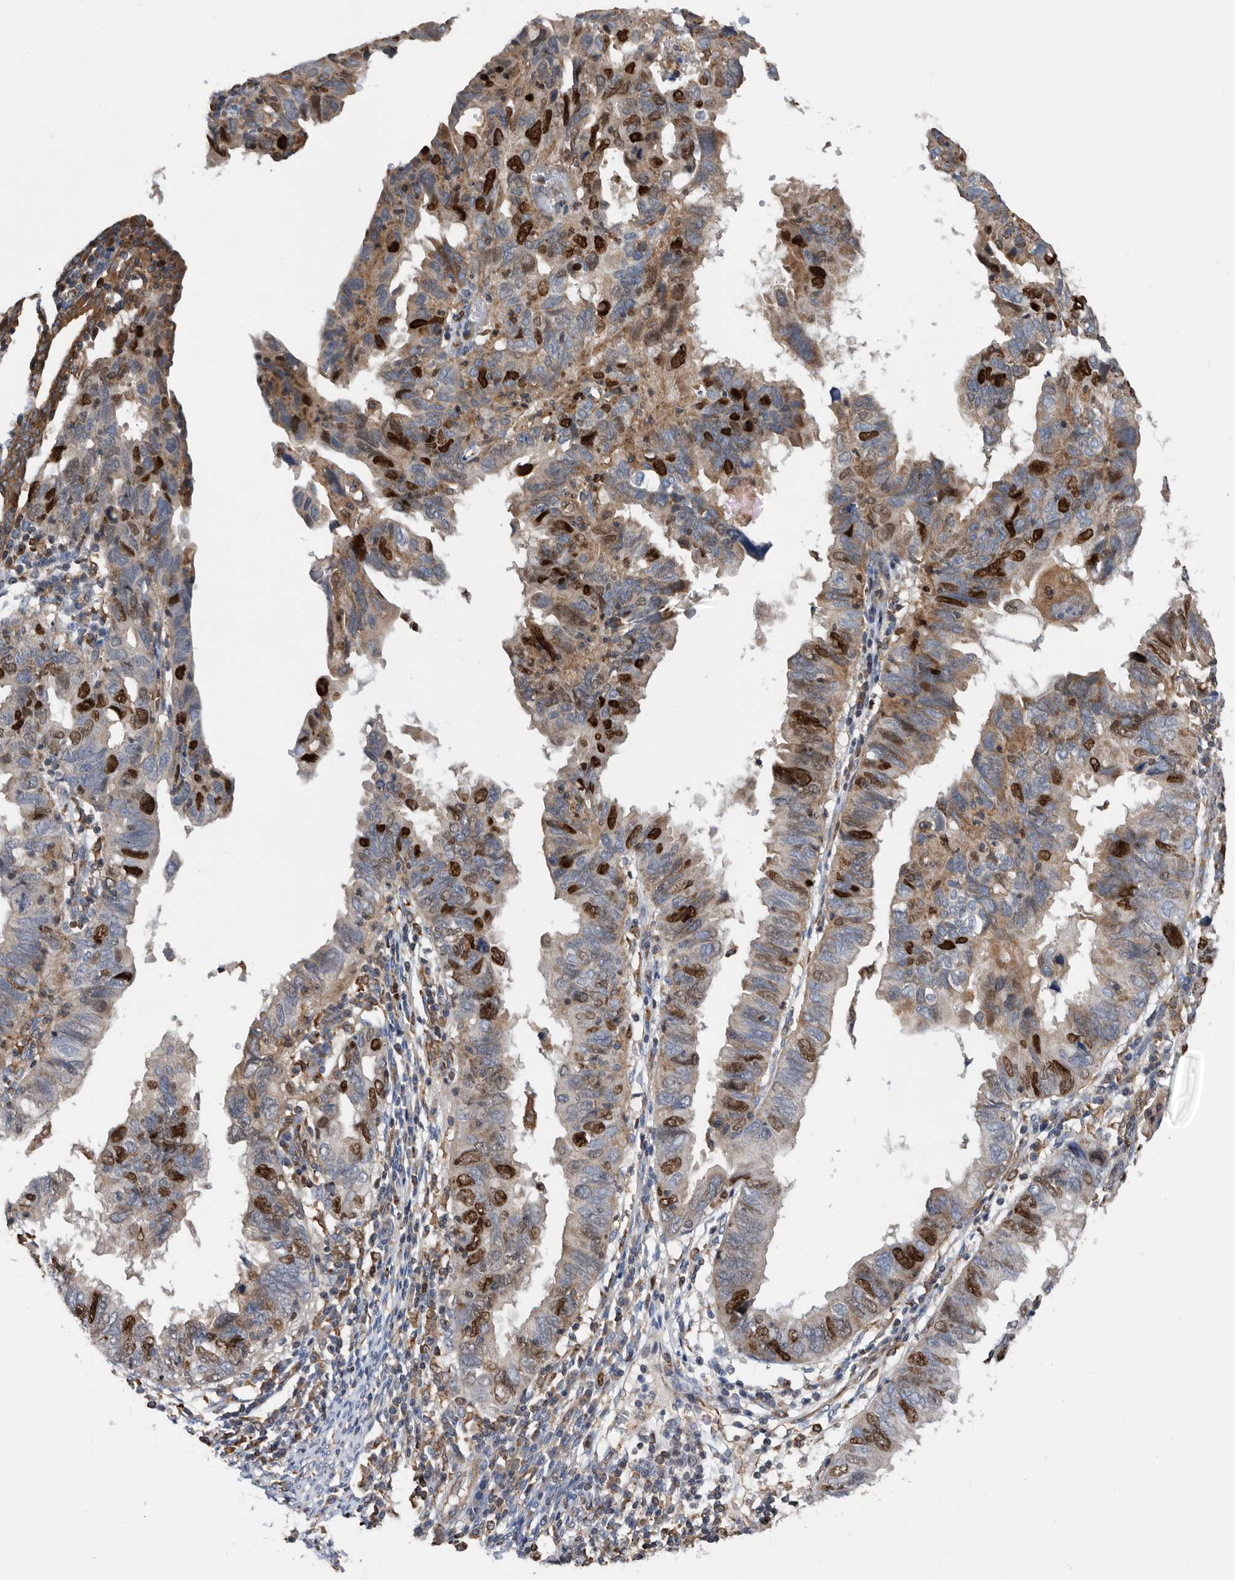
{"staining": {"intensity": "strong", "quantity": "25%-75%", "location": "cytoplasmic/membranous,nuclear"}, "tissue": "endometrial cancer", "cell_type": "Tumor cells", "image_type": "cancer", "snomed": [{"axis": "morphology", "description": "Adenocarcinoma, NOS"}, {"axis": "topography", "description": "Uterus"}], "caption": "Strong cytoplasmic/membranous and nuclear protein expression is seen in approximately 25%-75% of tumor cells in endometrial adenocarcinoma.", "gene": "ATAD2", "patient": {"sex": "female", "age": 77}}